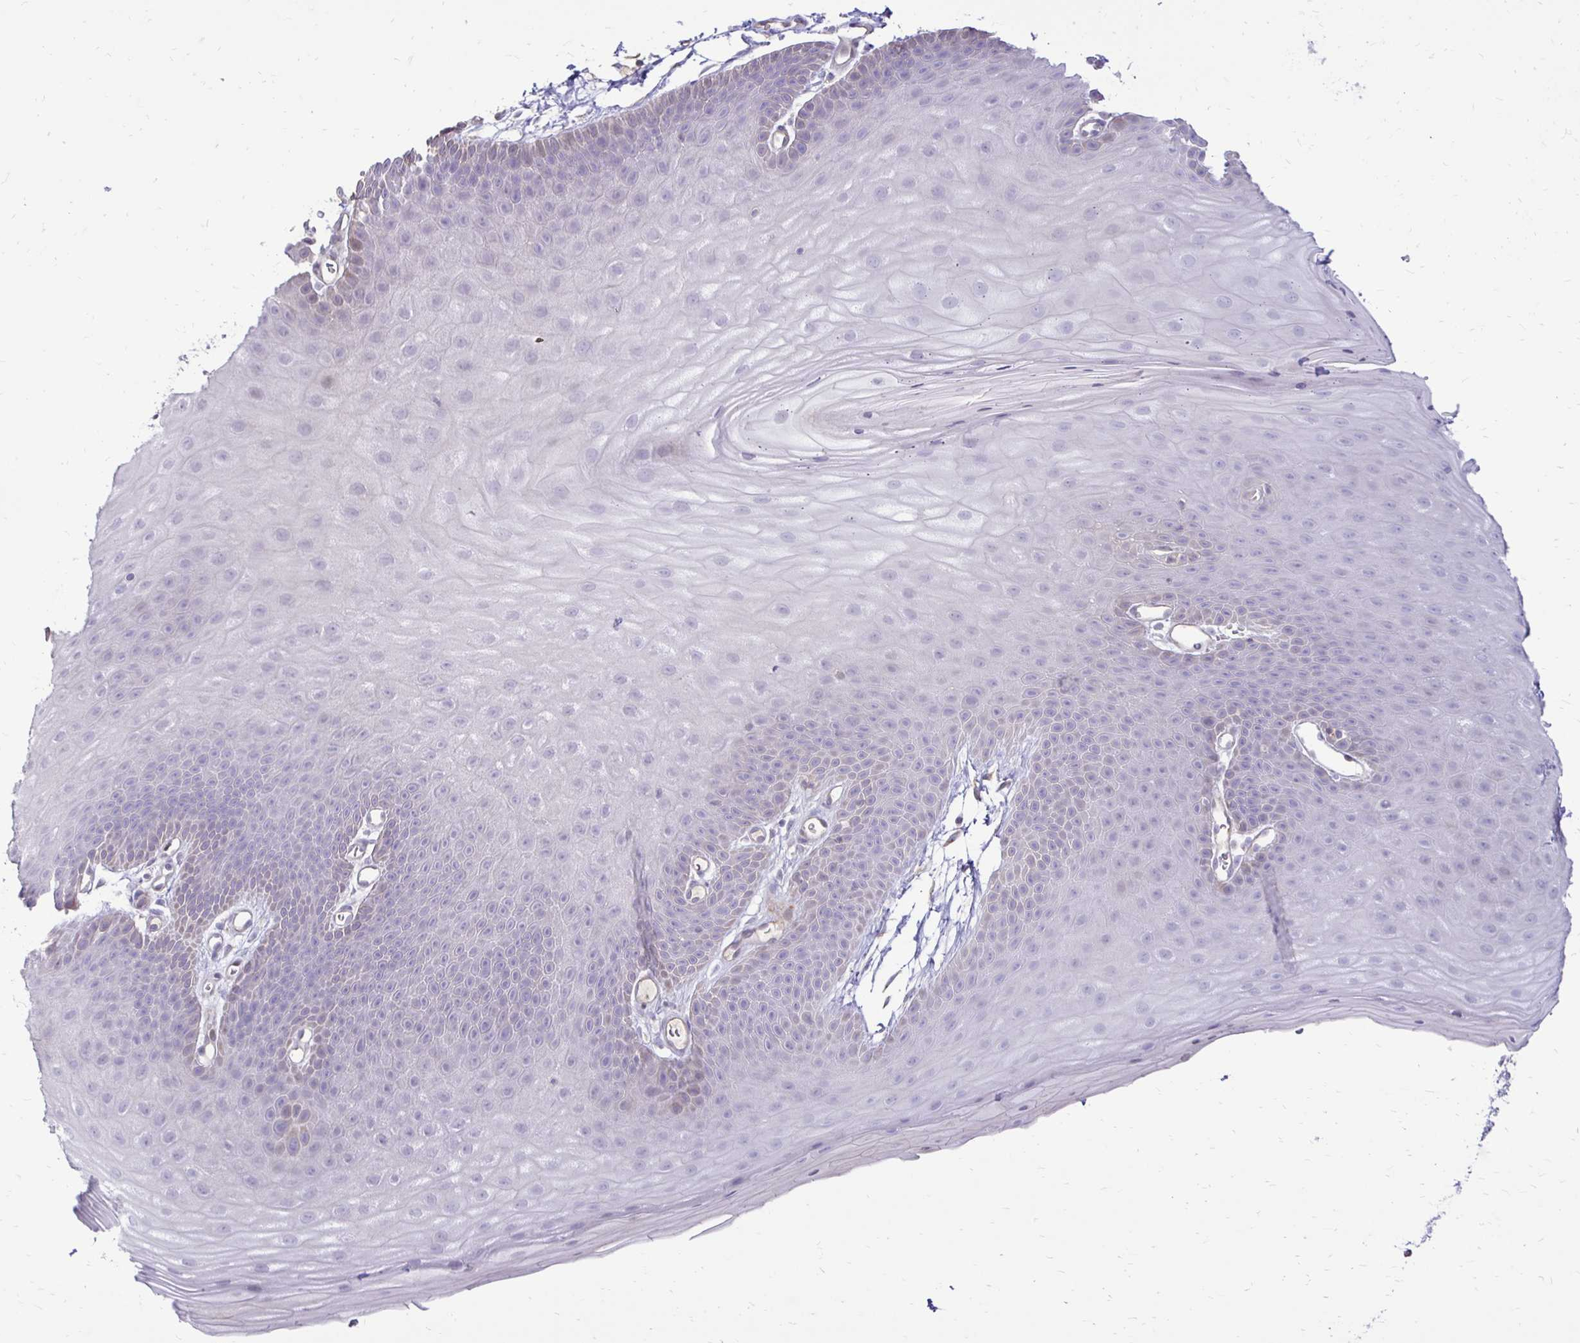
{"staining": {"intensity": "weak", "quantity": "<25%", "location": "cytoplasmic/membranous"}, "tissue": "skin", "cell_type": "Epidermal cells", "image_type": "normal", "snomed": [{"axis": "morphology", "description": "Normal tissue, NOS"}, {"axis": "topography", "description": "Anal"}], "caption": "Micrograph shows no significant protein positivity in epidermal cells of benign skin.", "gene": "GAS2", "patient": {"sex": "male", "age": 53}}